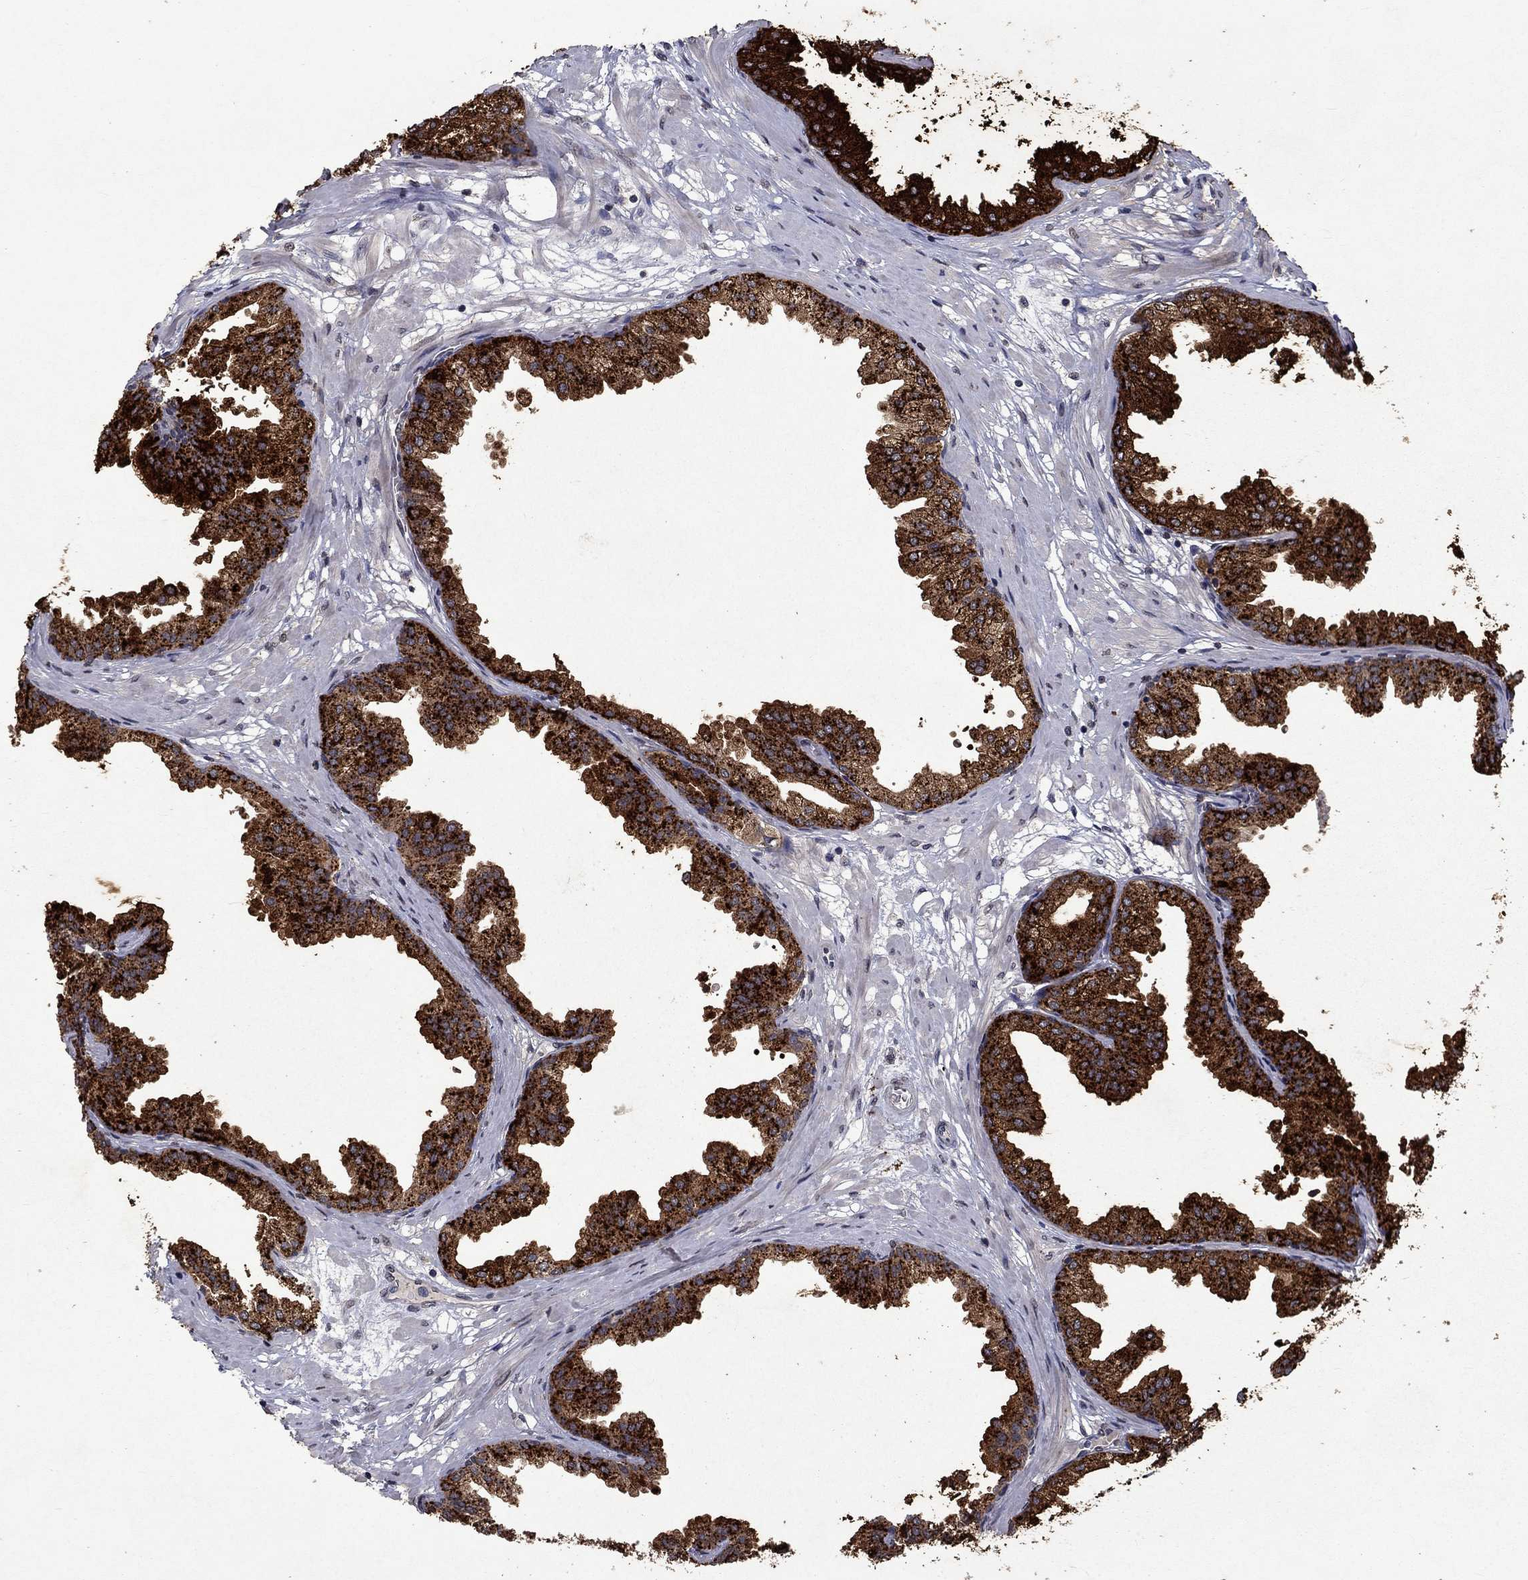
{"staining": {"intensity": "strong", "quantity": ">75%", "location": "cytoplasmic/membranous"}, "tissue": "prostate", "cell_type": "Glandular cells", "image_type": "normal", "snomed": [{"axis": "morphology", "description": "Normal tissue, NOS"}, {"axis": "topography", "description": "Prostate"}], "caption": "Immunohistochemistry histopathology image of unremarkable prostate: prostate stained using immunohistochemistry (IHC) reveals high levels of strong protein expression localized specifically in the cytoplasmic/membranous of glandular cells, appearing as a cytoplasmic/membranous brown color.", "gene": "TTC38", "patient": {"sex": "male", "age": 37}}